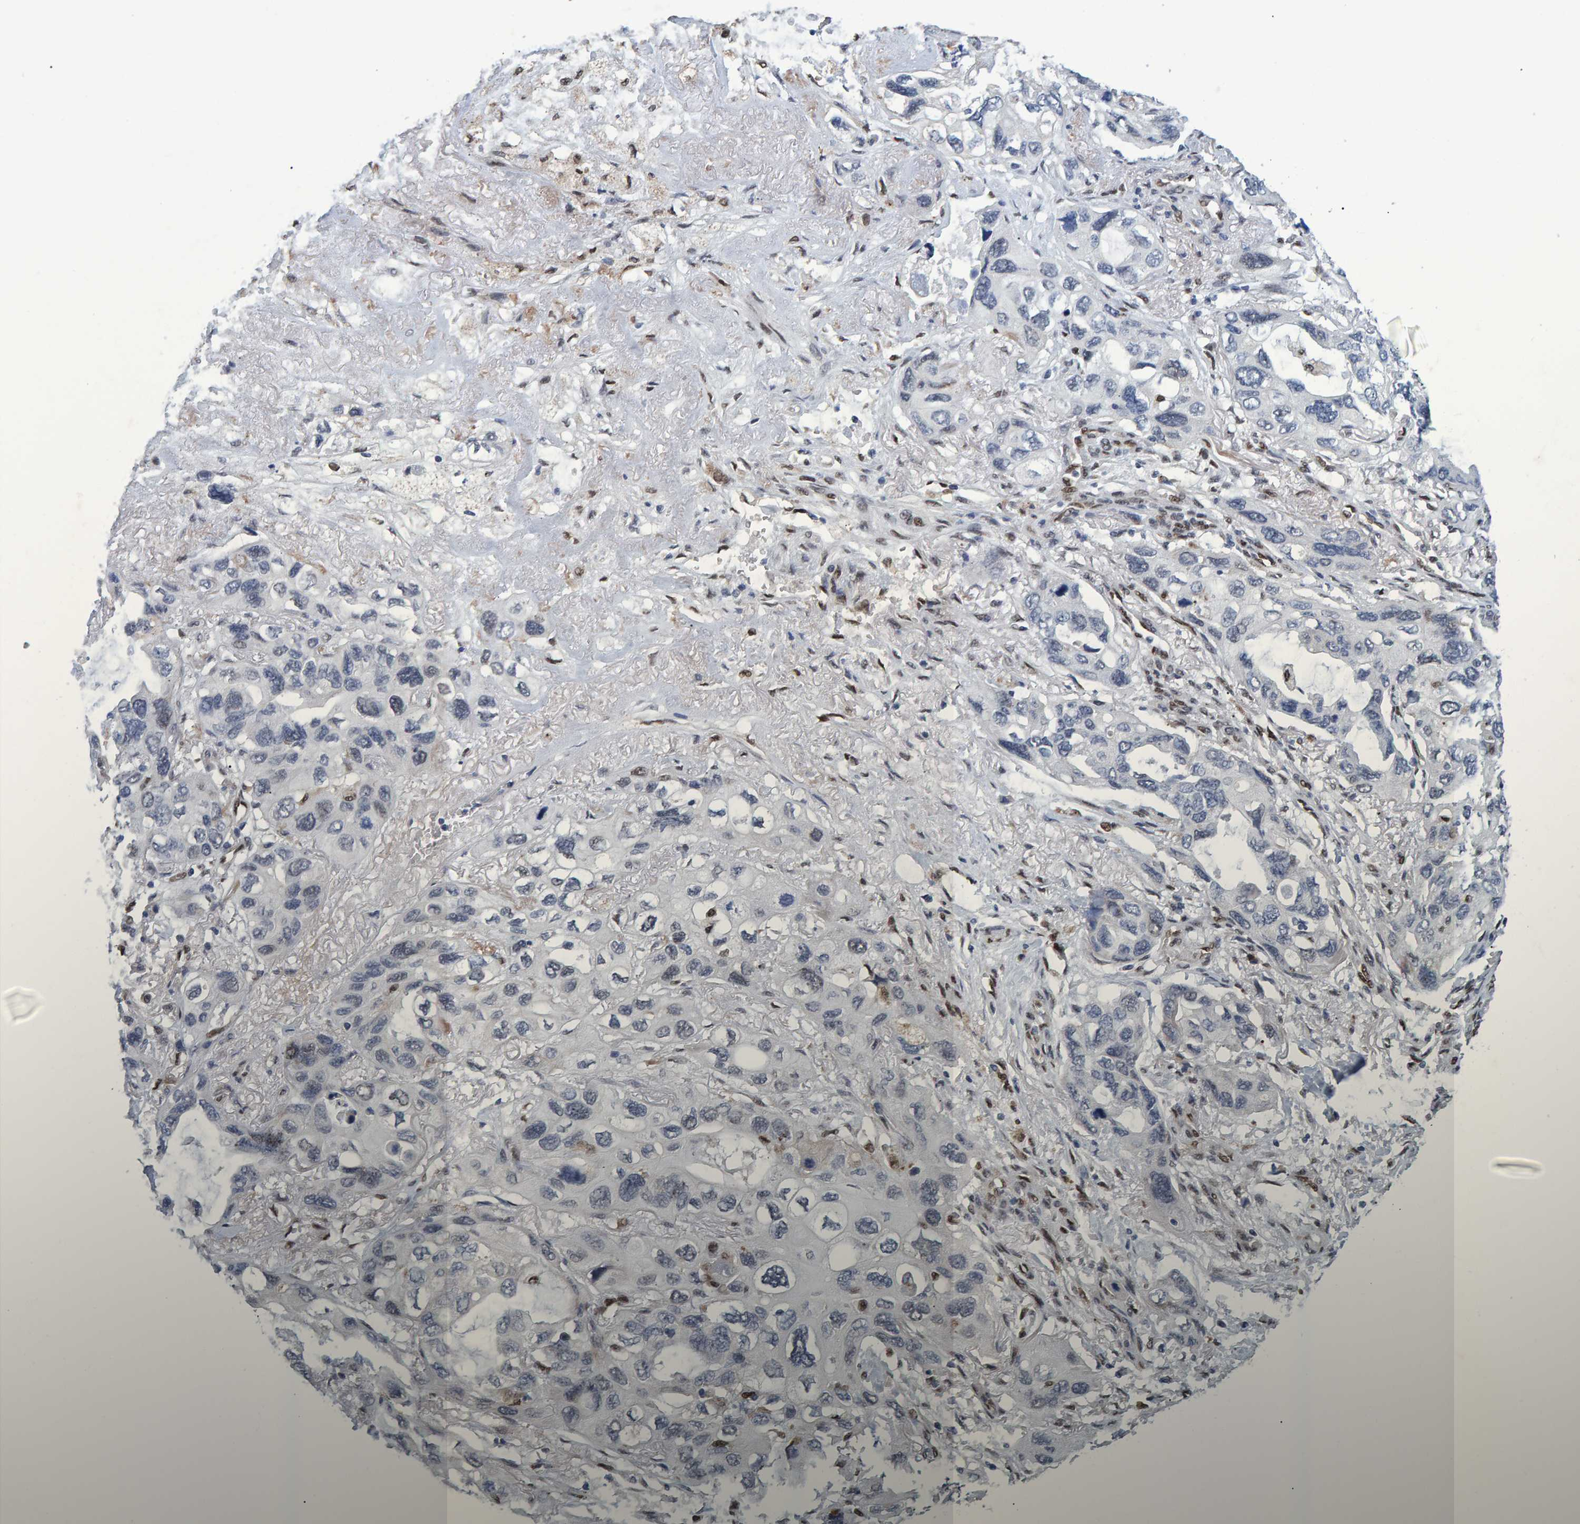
{"staining": {"intensity": "negative", "quantity": "none", "location": "none"}, "tissue": "lung cancer", "cell_type": "Tumor cells", "image_type": "cancer", "snomed": [{"axis": "morphology", "description": "Squamous cell carcinoma, NOS"}, {"axis": "topography", "description": "Lung"}], "caption": "A histopathology image of lung cancer (squamous cell carcinoma) stained for a protein exhibits no brown staining in tumor cells.", "gene": "QKI", "patient": {"sex": "female", "age": 73}}